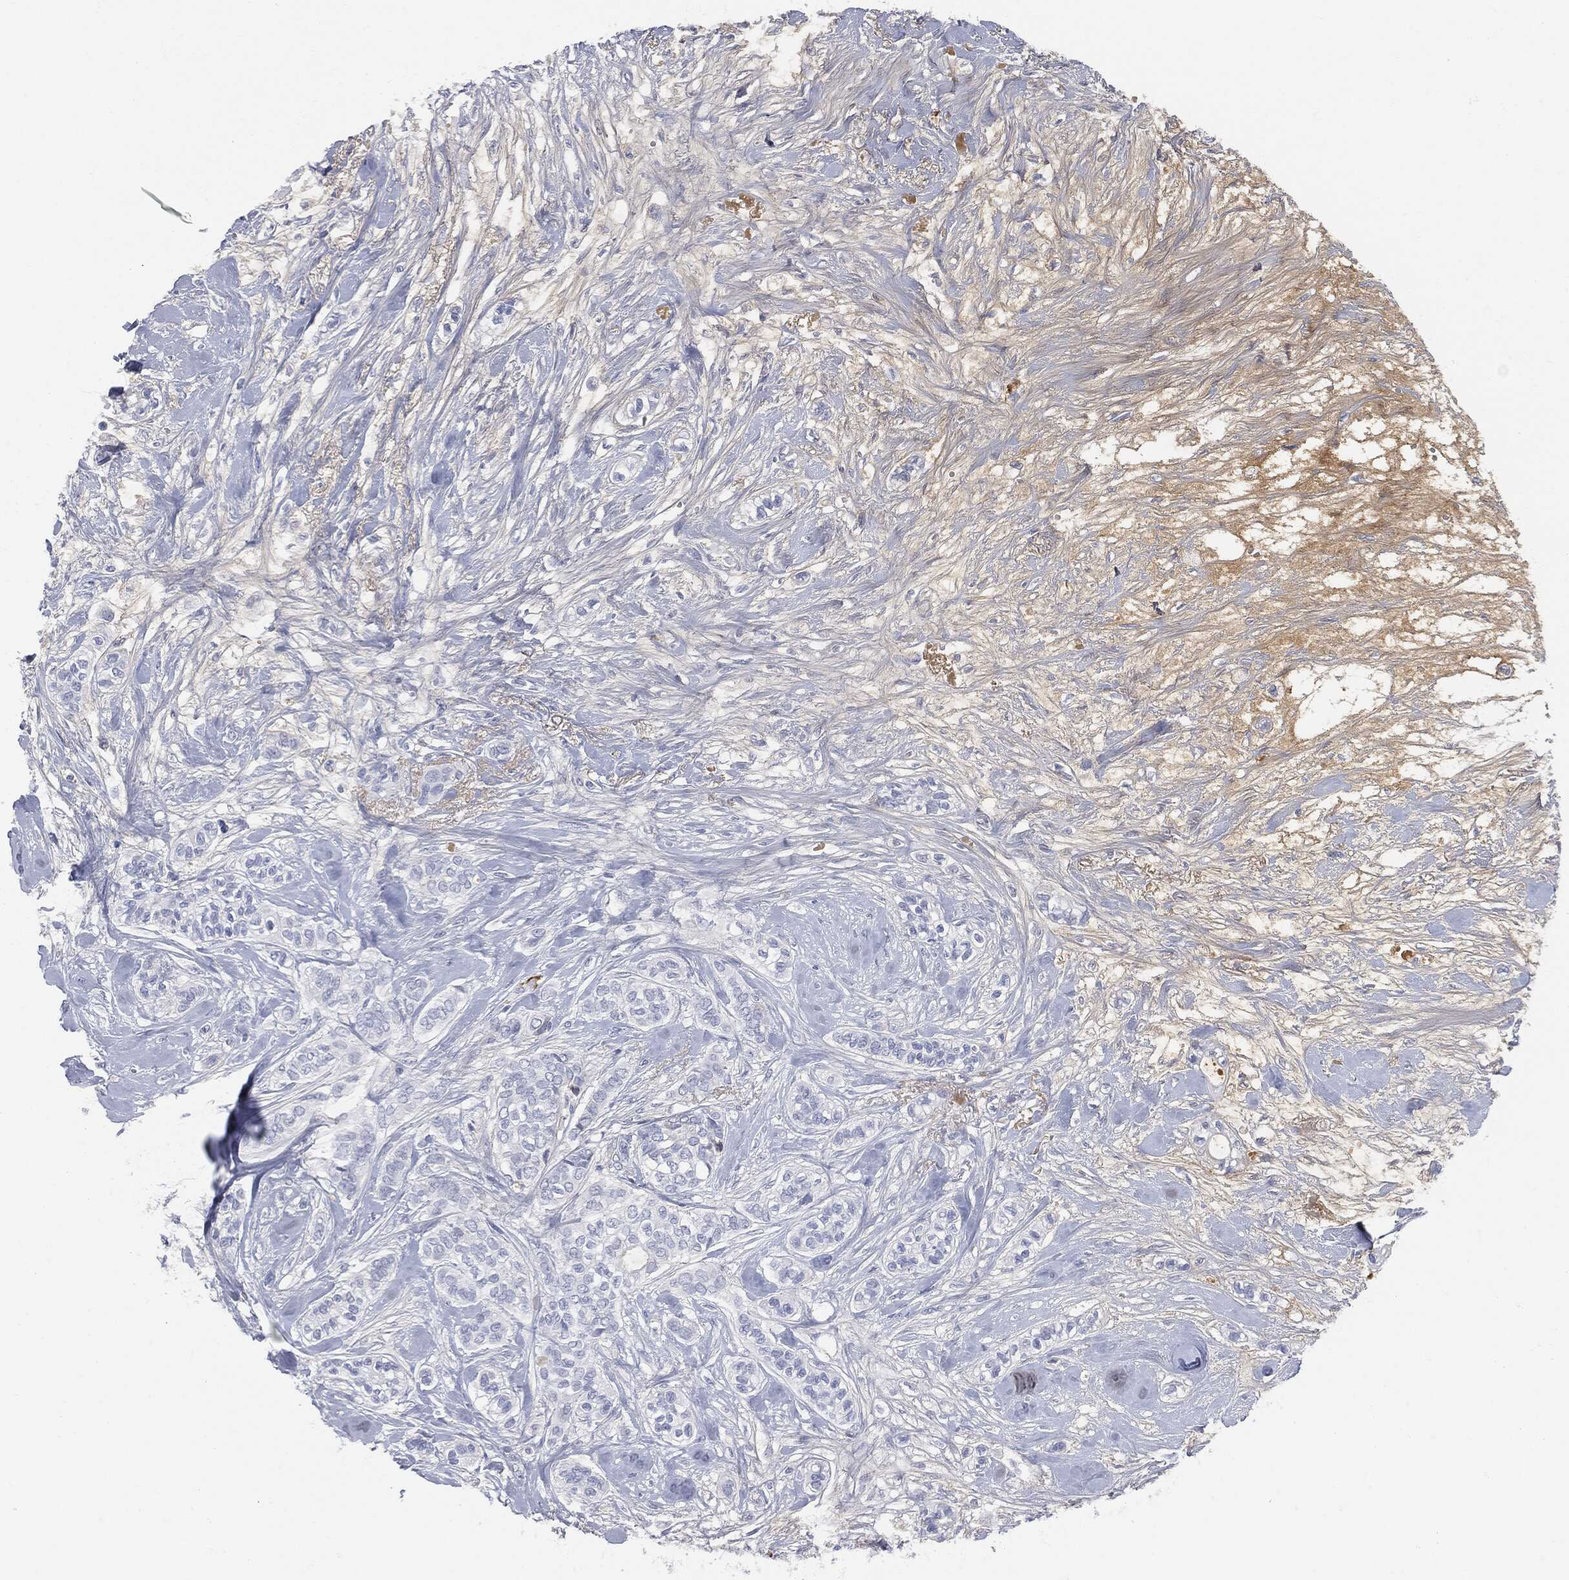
{"staining": {"intensity": "negative", "quantity": "none", "location": "none"}, "tissue": "breast cancer", "cell_type": "Tumor cells", "image_type": "cancer", "snomed": [{"axis": "morphology", "description": "Duct carcinoma"}, {"axis": "topography", "description": "Breast"}], "caption": "Micrograph shows no significant protein positivity in tumor cells of breast cancer (intraductal carcinoma).", "gene": "BTK", "patient": {"sex": "female", "age": 71}}